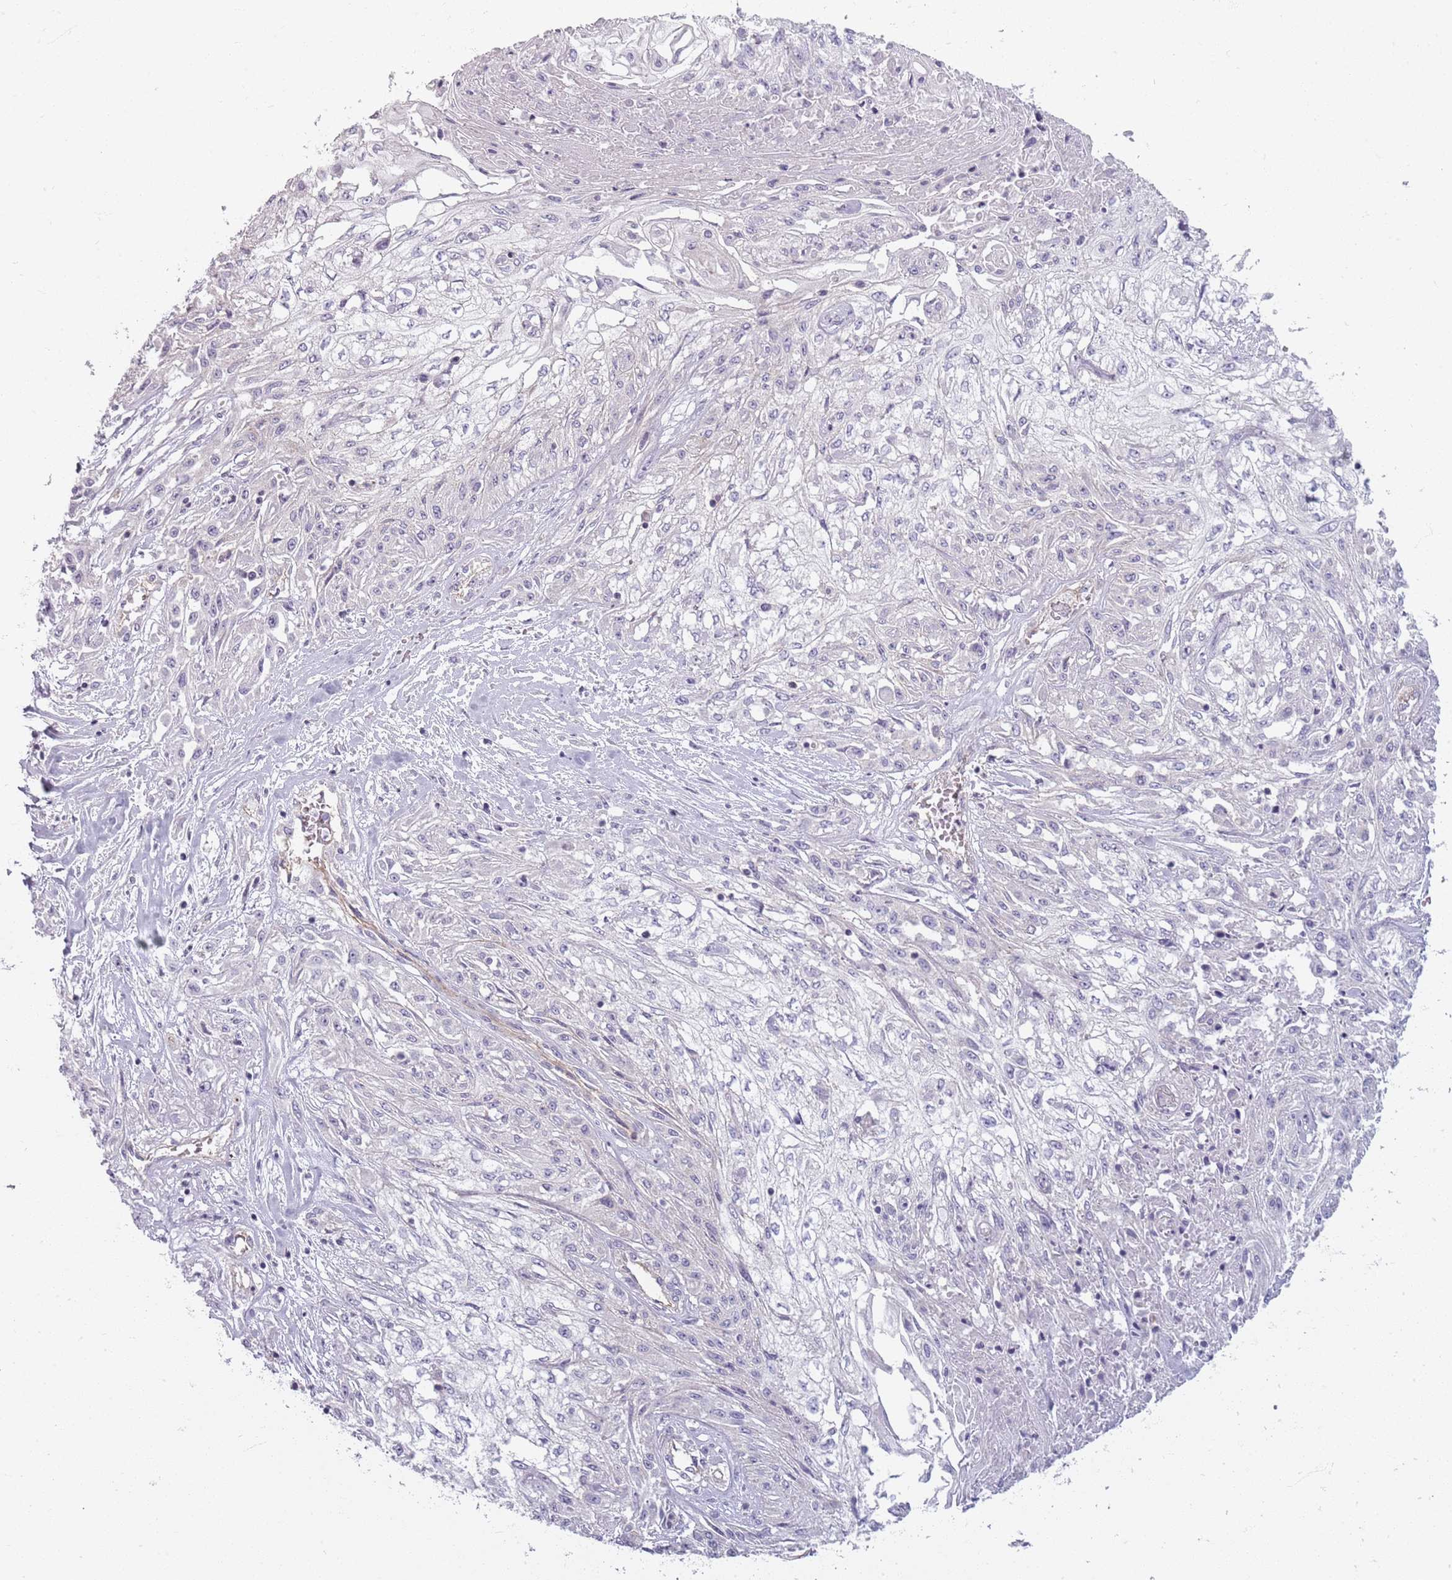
{"staining": {"intensity": "negative", "quantity": "none", "location": "none"}, "tissue": "skin cancer", "cell_type": "Tumor cells", "image_type": "cancer", "snomed": [{"axis": "morphology", "description": "Squamous cell carcinoma, NOS"}, {"axis": "morphology", "description": "Squamous cell carcinoma, metastatic, NOS"}, {"axis": "topography", "description": "Skin"}, {"axis": "topography", "description": "Lymph node"}], "caption": "Skin cancer (squamous cell carcinoma) stained for a protein using immunohistochemistry reveals no positivity tumor cells.", "gene": "SYNGR3", "patient": {"sex": "male", "age": 75}}